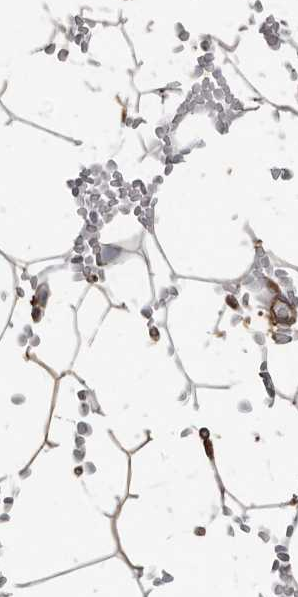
{"staining": {"intensity": "moderate", "quantity": ">75%", "location": "cytoplasmic/membranous"}, "tissue": "adipose tissue", "cell_type": "Adipocytes", "image_type": "normal", "snomed": [{"axis": "morphology", "description": "Normal tissue, NOS"}, {"axis": "topography", "description": "Breast"}], "caption": "About >75% of adipocytes in normal adipose tissue demonstrate moderate cytoplasmic/membranous protein expression as visualized by brown immunohistochemical staining.", "gene": "DENND6B", "patient": {"sex": "female", "age": 23}}